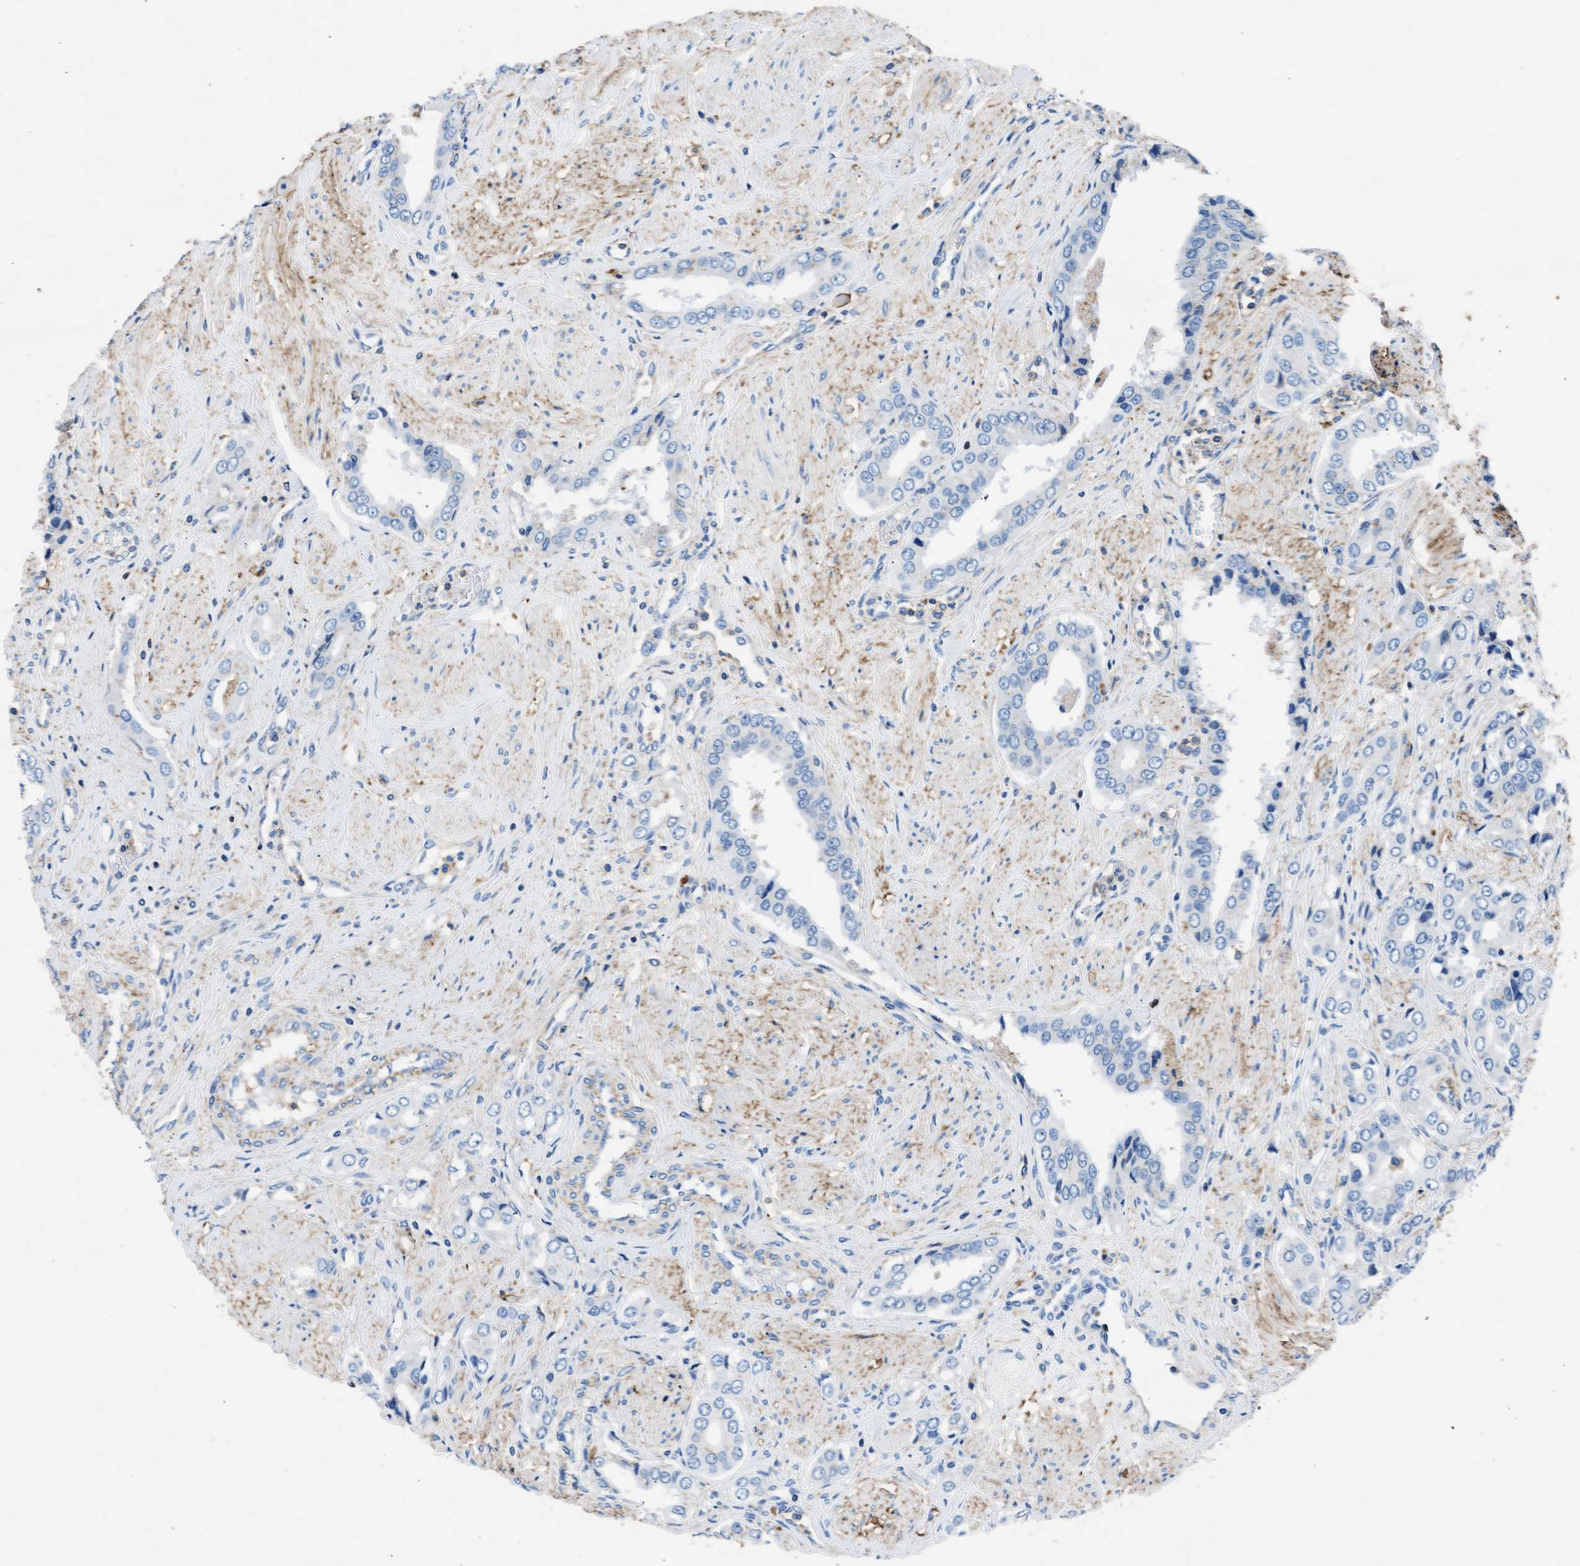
{"staining": {"intensity": "negative", "quantity": "none", "location": "none"}, "tissue": "prostate cancer", "cell_type": "Tumor cells", "image_type": "cancer", "snomed": [{"axis": "morphology", "description": "Adenocarcinoma, High grade"}, {"axis": "topography", "description": "Prostate"}], "caption": "IHC of human prostate cancer shows no staining in tumor cells.", "gene": "KCNQ4", "patient": {"sex": "male", "age": 52}}